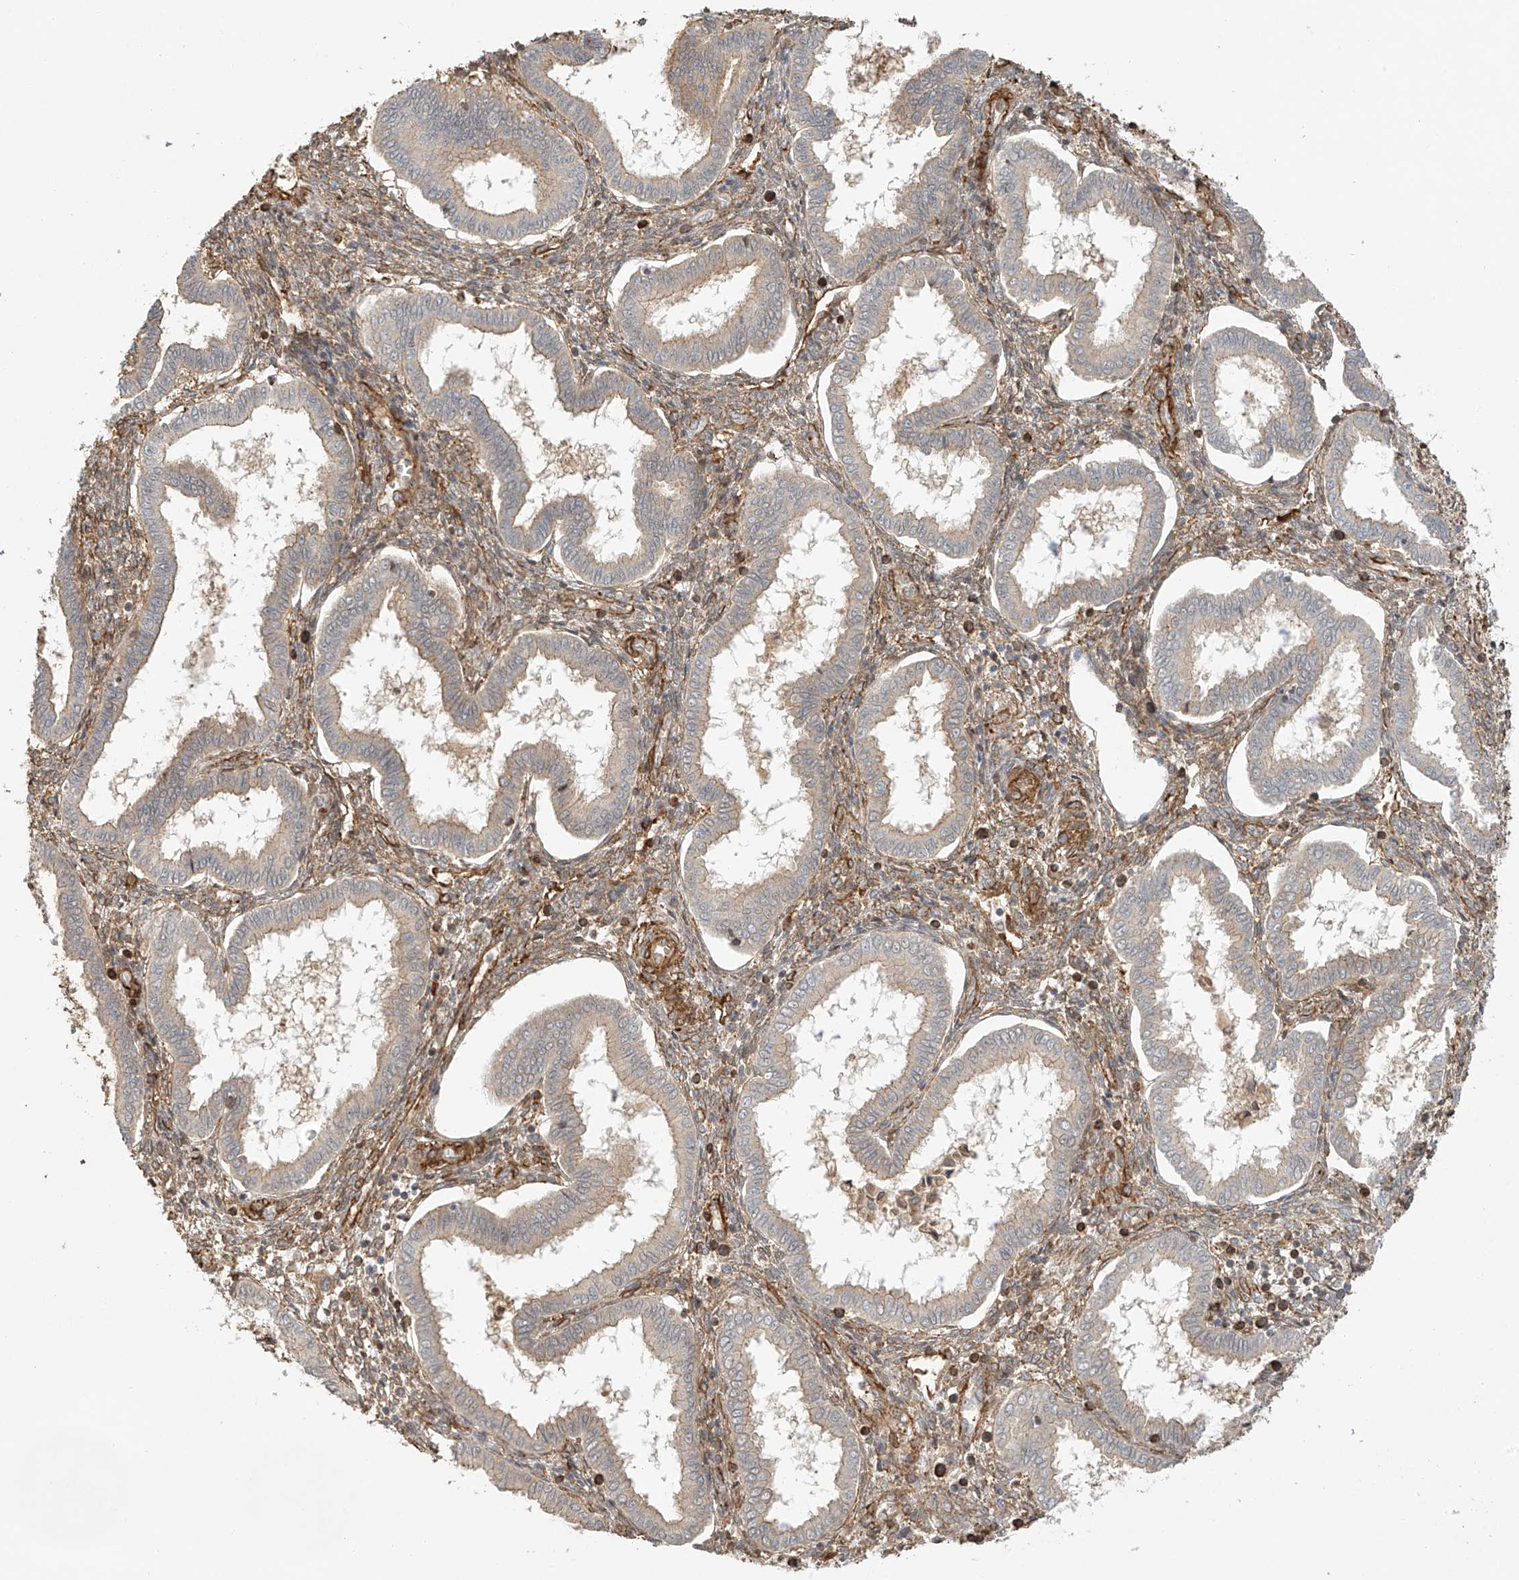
{"staining": {"intensity": "moderate", "quantity": ">75%", "location": "cytoplasmic/membranous"}, "tissue": "endometrium", "cell_type": "Cells in endometrial stroma", "image_type": "normal", "snomed": [{"axis": "morphology", "description": "Normal tissue, NOS"}, {"axis": "topography", "description": "Endometrium"}], "caption": "The micrograph shows a brown stain indicating the presence of a protein in the cytoplasmic/membranous of cells in endometrial stroma in endometrium. (brown staining indicates protein expression, while blue staining denotes nuclei).", "gene": "CSMD3", "patient": {"sex": "female", "age": 24}}